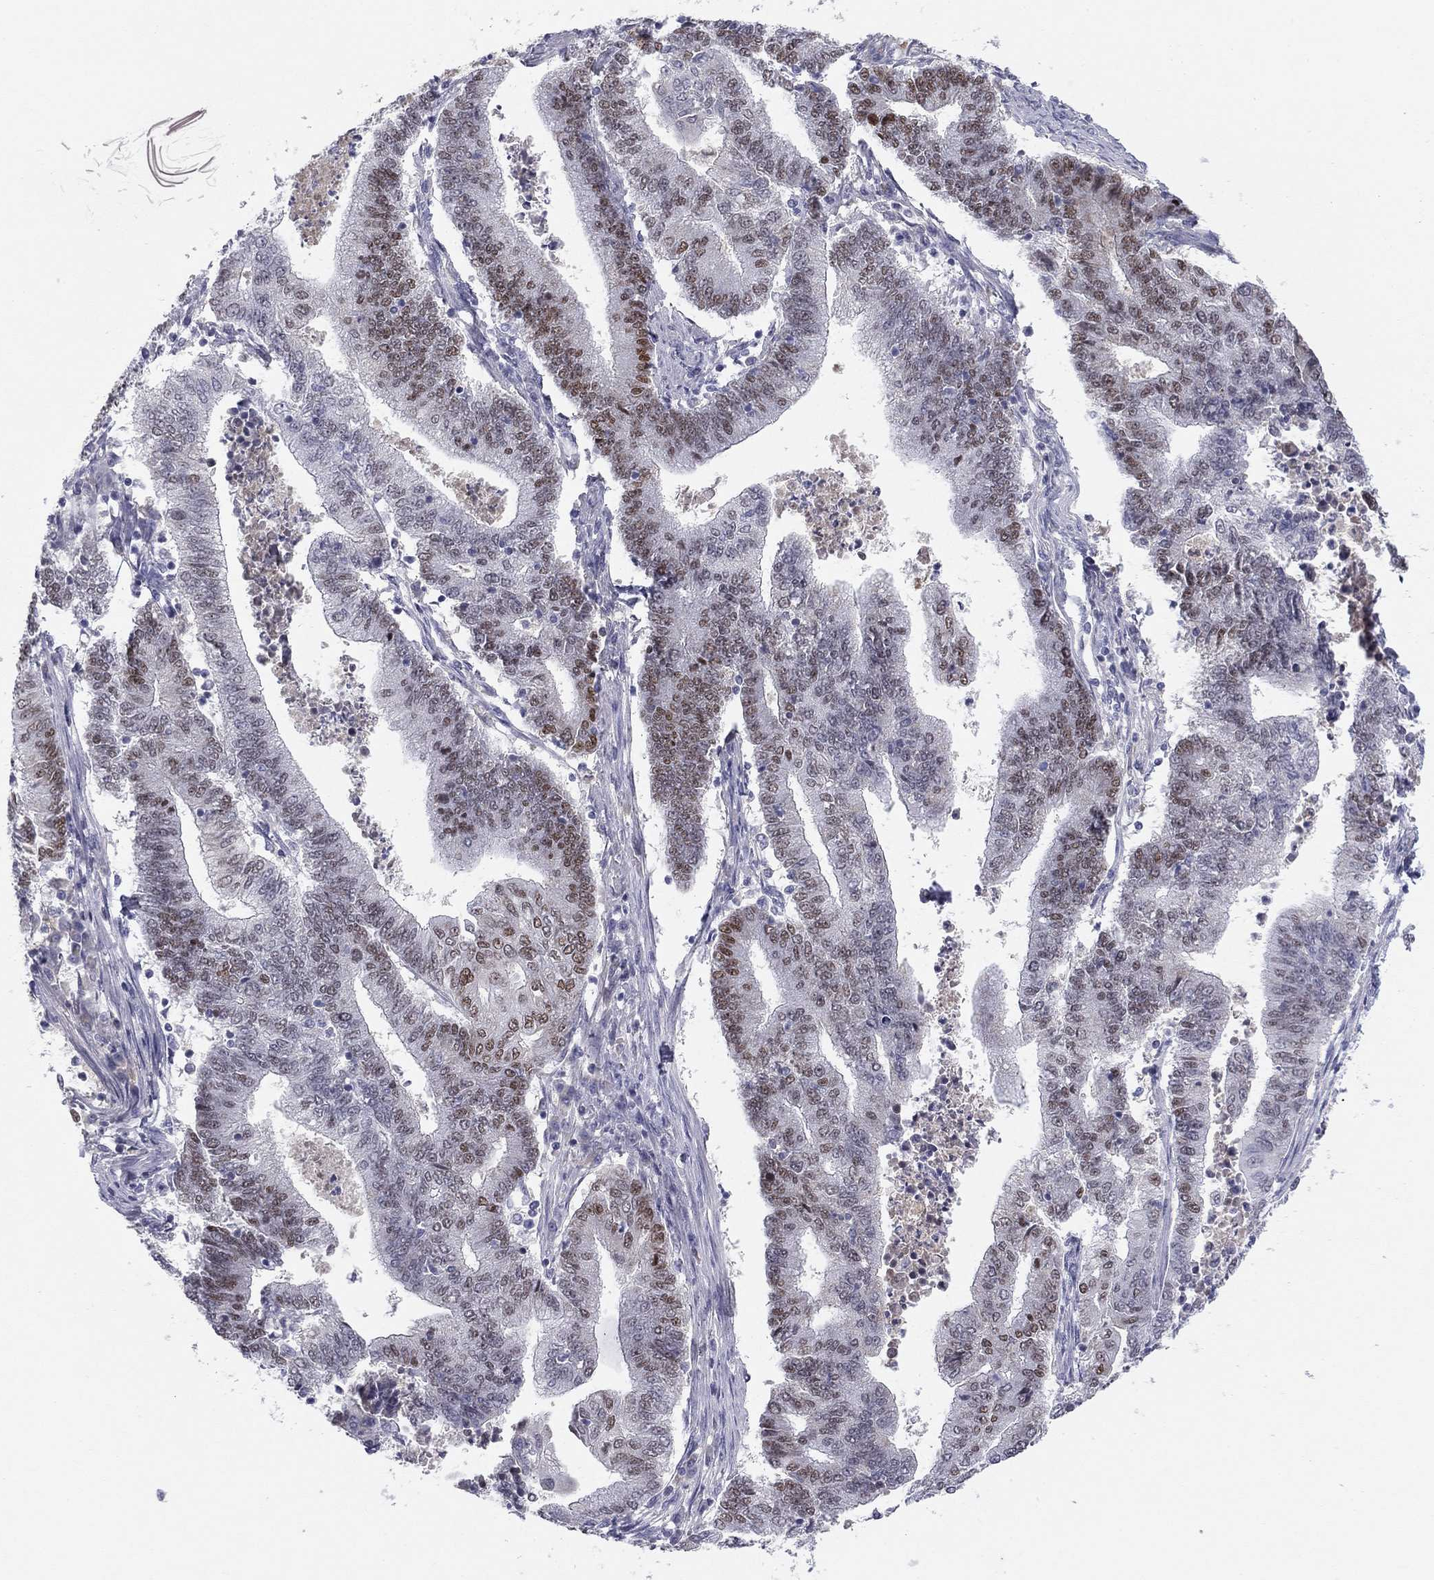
{"staining": {"intensity": "moderate", "quantity": "25%-75%", "location": "nuclear"}, "tissue": "endometrial cancer", "cell_type": "Tumor cells", "image_type": "cancer", "snomed": [{"axis": "morphology", "description": "Adenocarcinoma, NOS"}, {"axis": "topography", "description": "Uterus"}, {"axis": "topography", "description": "Endometrium"}], "caption": "Endometrial cancer (adenocarcinoma) tissue shows moderate nuclear staining in about 25%-75% of tumor cells (DAB IHC, brown staining for protein, blue staining for nuclei).", "gene": "TFAP2B", "patient": {"sex": "female", "age": 54}}